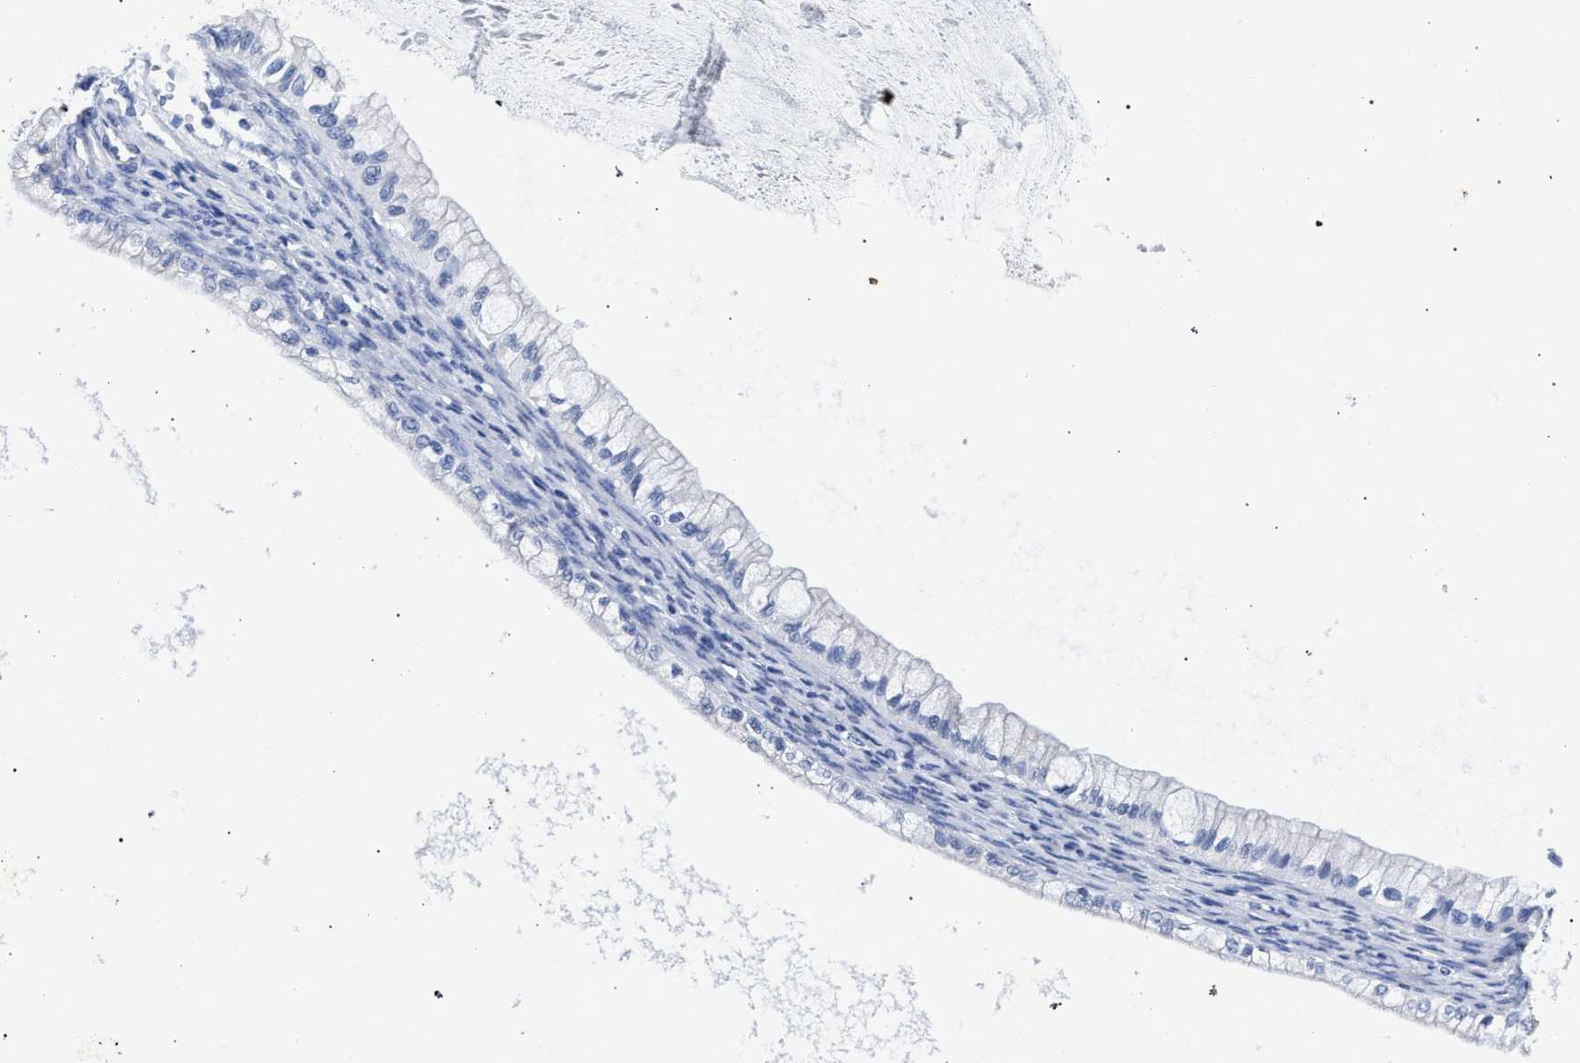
{"staining": {"intensity": "negative", "quantity": "none", "location": "none"}, "tissue": "ovarian cancer", "cell_type": "Tumor cells", "image_type": "cancer", "snomed": [{"axis": "morphology", "description": "Cystadenocarcinoma, mucinous, NOS"}, {"axis": "topography", "description": "Ovary"}], "caption": "Tumor cells are negative for brown protein staining in ovarian cancer (mucinous cystadenocarcinoma).", "gene": "AKAP4", "patient": {"sex": "female", "age": 57}}